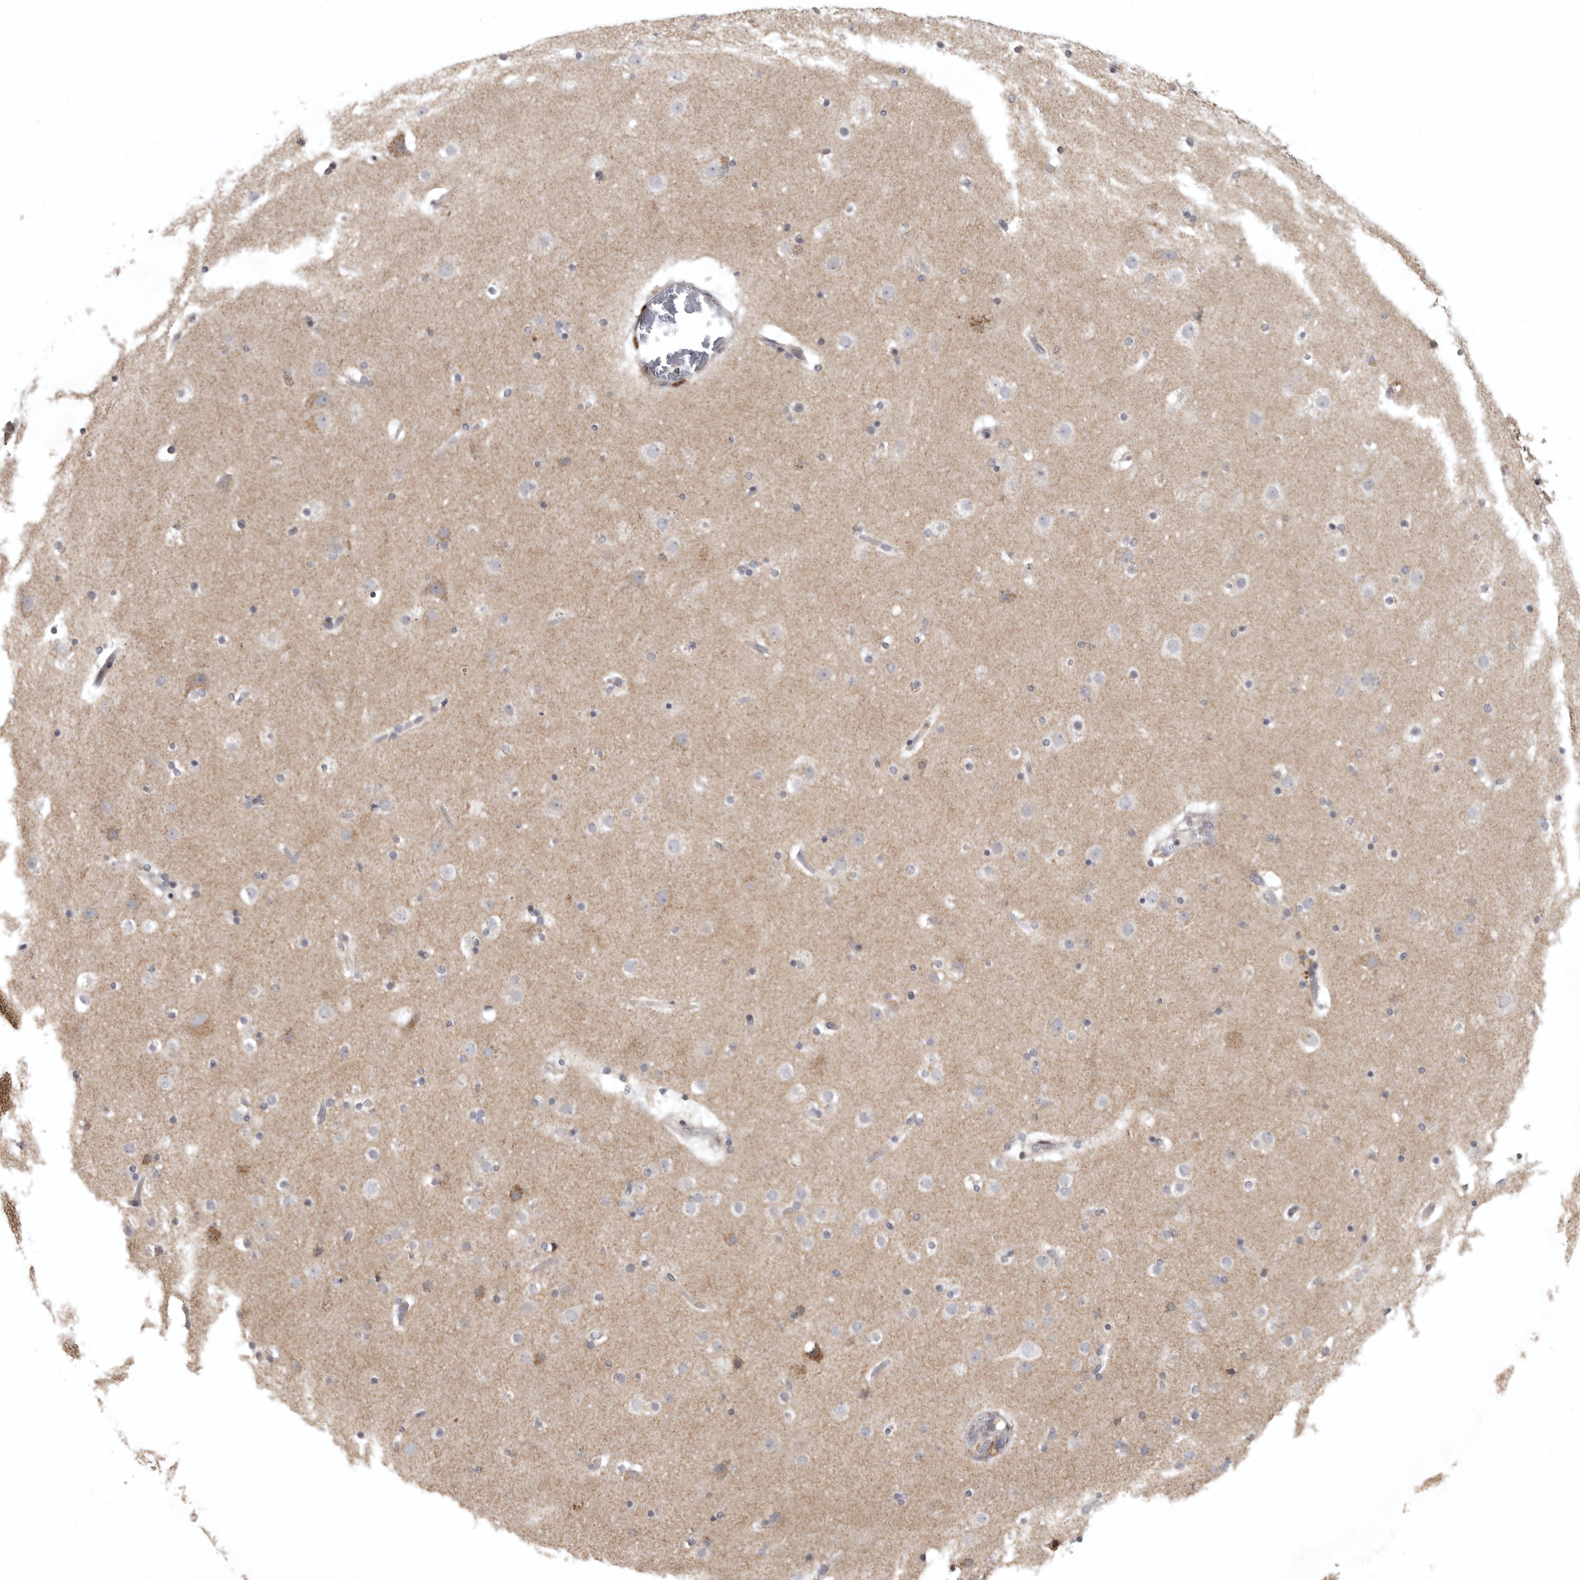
{"staining": {"intensity": "negative", "quantity": "none", "location": "none"}, "tissue": "cerebral cortex", "cell_type": "Endothelial cells", "image_type": "normal", "snomed": [{"axis": "morphology", "description": "Normal tissue, NOS"}, {"axis": "topography", "description": "Cerebral cortex"}], "caption": "Image shows no protein positivity in endothelial cells of unremarkable cerebral cortex.", "gene": "POLE2", "patient": {"sex": "male", "age": 57}}